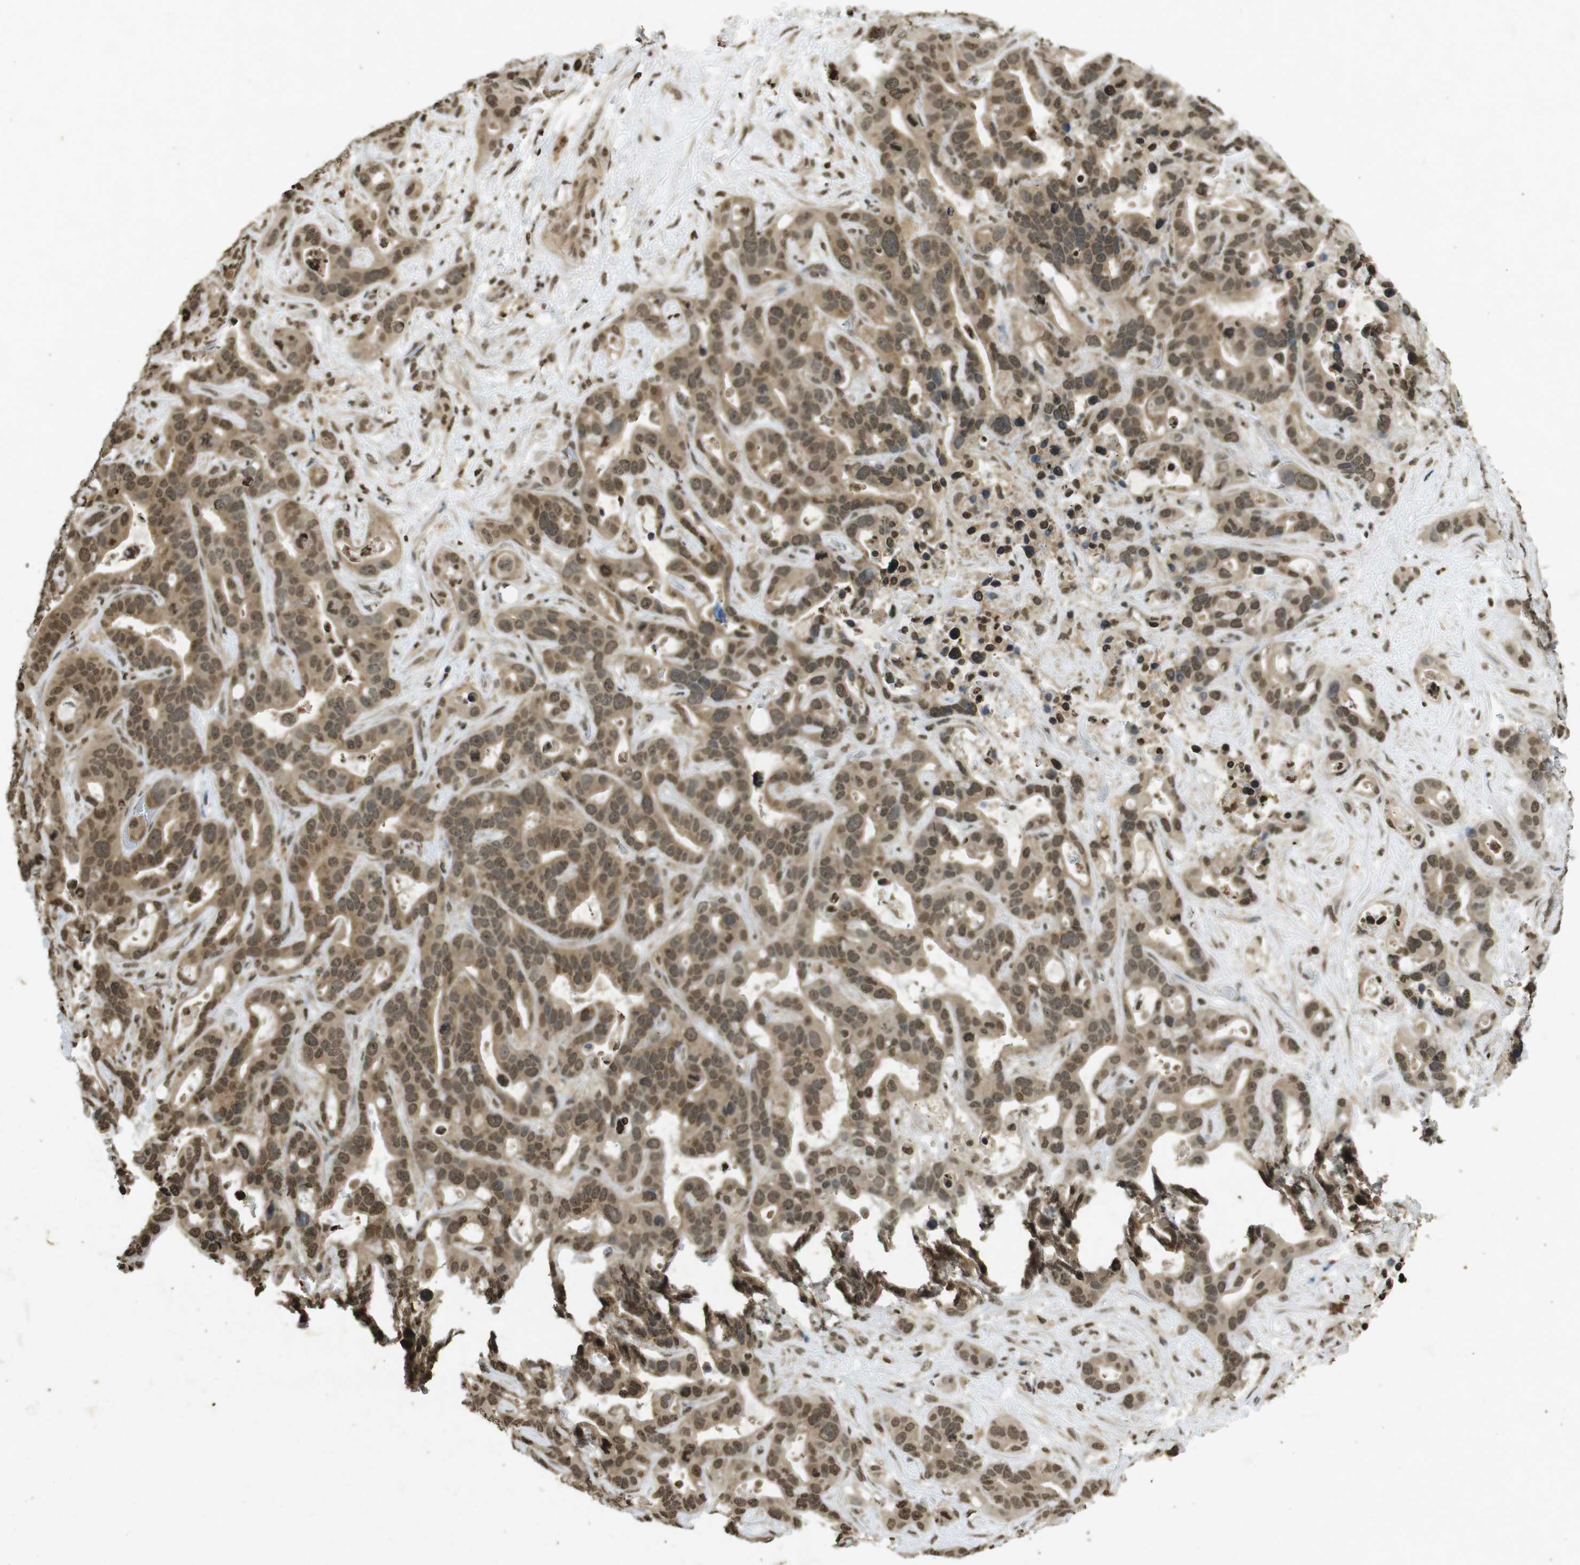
{"staining": {"intensity": "moderate", "quantity": ">75%", "location": "cytoplasmic/membranous,nuclear"}, "tissue": "liver cancer", "cell_type": "Tumor cells", "image_type": "cancer", "snomed": [{"axis": "morphology", "description": "Cholangiocarcinoma"}, {"axis": "topography", "description": "Liver"}], "caption": "A brown stain labels moderate cytoplasmic/membranous and nuclear expression of a protein in liver cholangiocarcinoma tumor cells. Immunohistochemistry (ihc) stains the protein of interest in brown and the nuclei are stained blue.", "gene": "ORC4", "patient": {"sex": "female", "age": 65}}